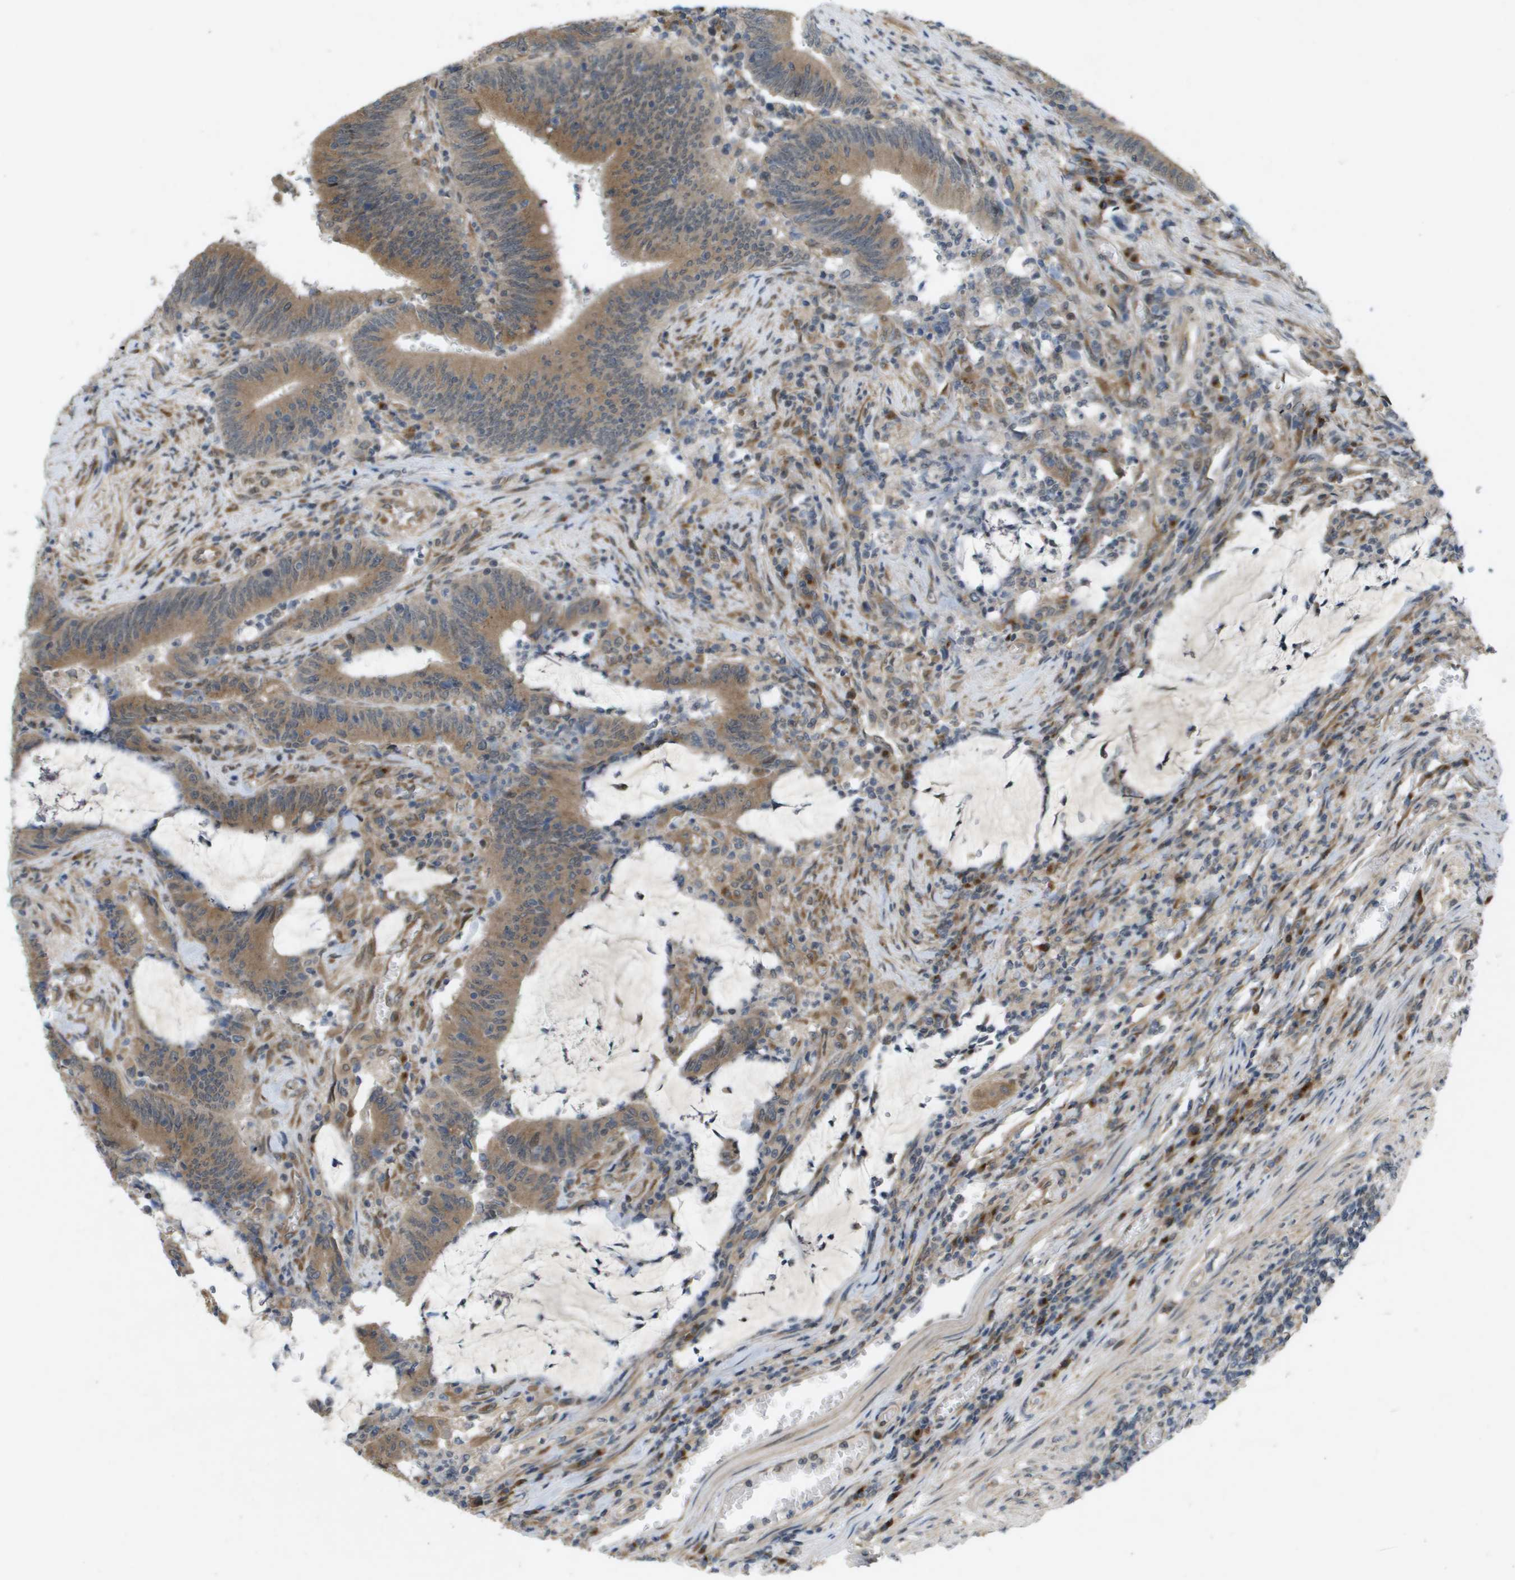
{"staining": {"intensity": "moderate", "quantity": ">75%", "location": "cytoplasmic/membranous"}, "tissue": "colorectal cancer", "cell_type": "Tumor cells", "image_type": "cancer", "snomed": [{"axis": "morphology", "description": "Normal tissue, NOS"}, {"axis": "morphology", "description": "Adenocarcinoma, NOS"}, {"axis": "topography", "description": "Rectum"}], "caption": "Protein expression analysis of adenocarcinoma (colorectal) shows moderate cytoplasmic/membranous positivity in approximately >75% of tumor cells. (Brightfield microscopy of DAB IHC at high magnification).", "gene": "IFNLR1", "patient": {"sex": "female", "age": 66}}